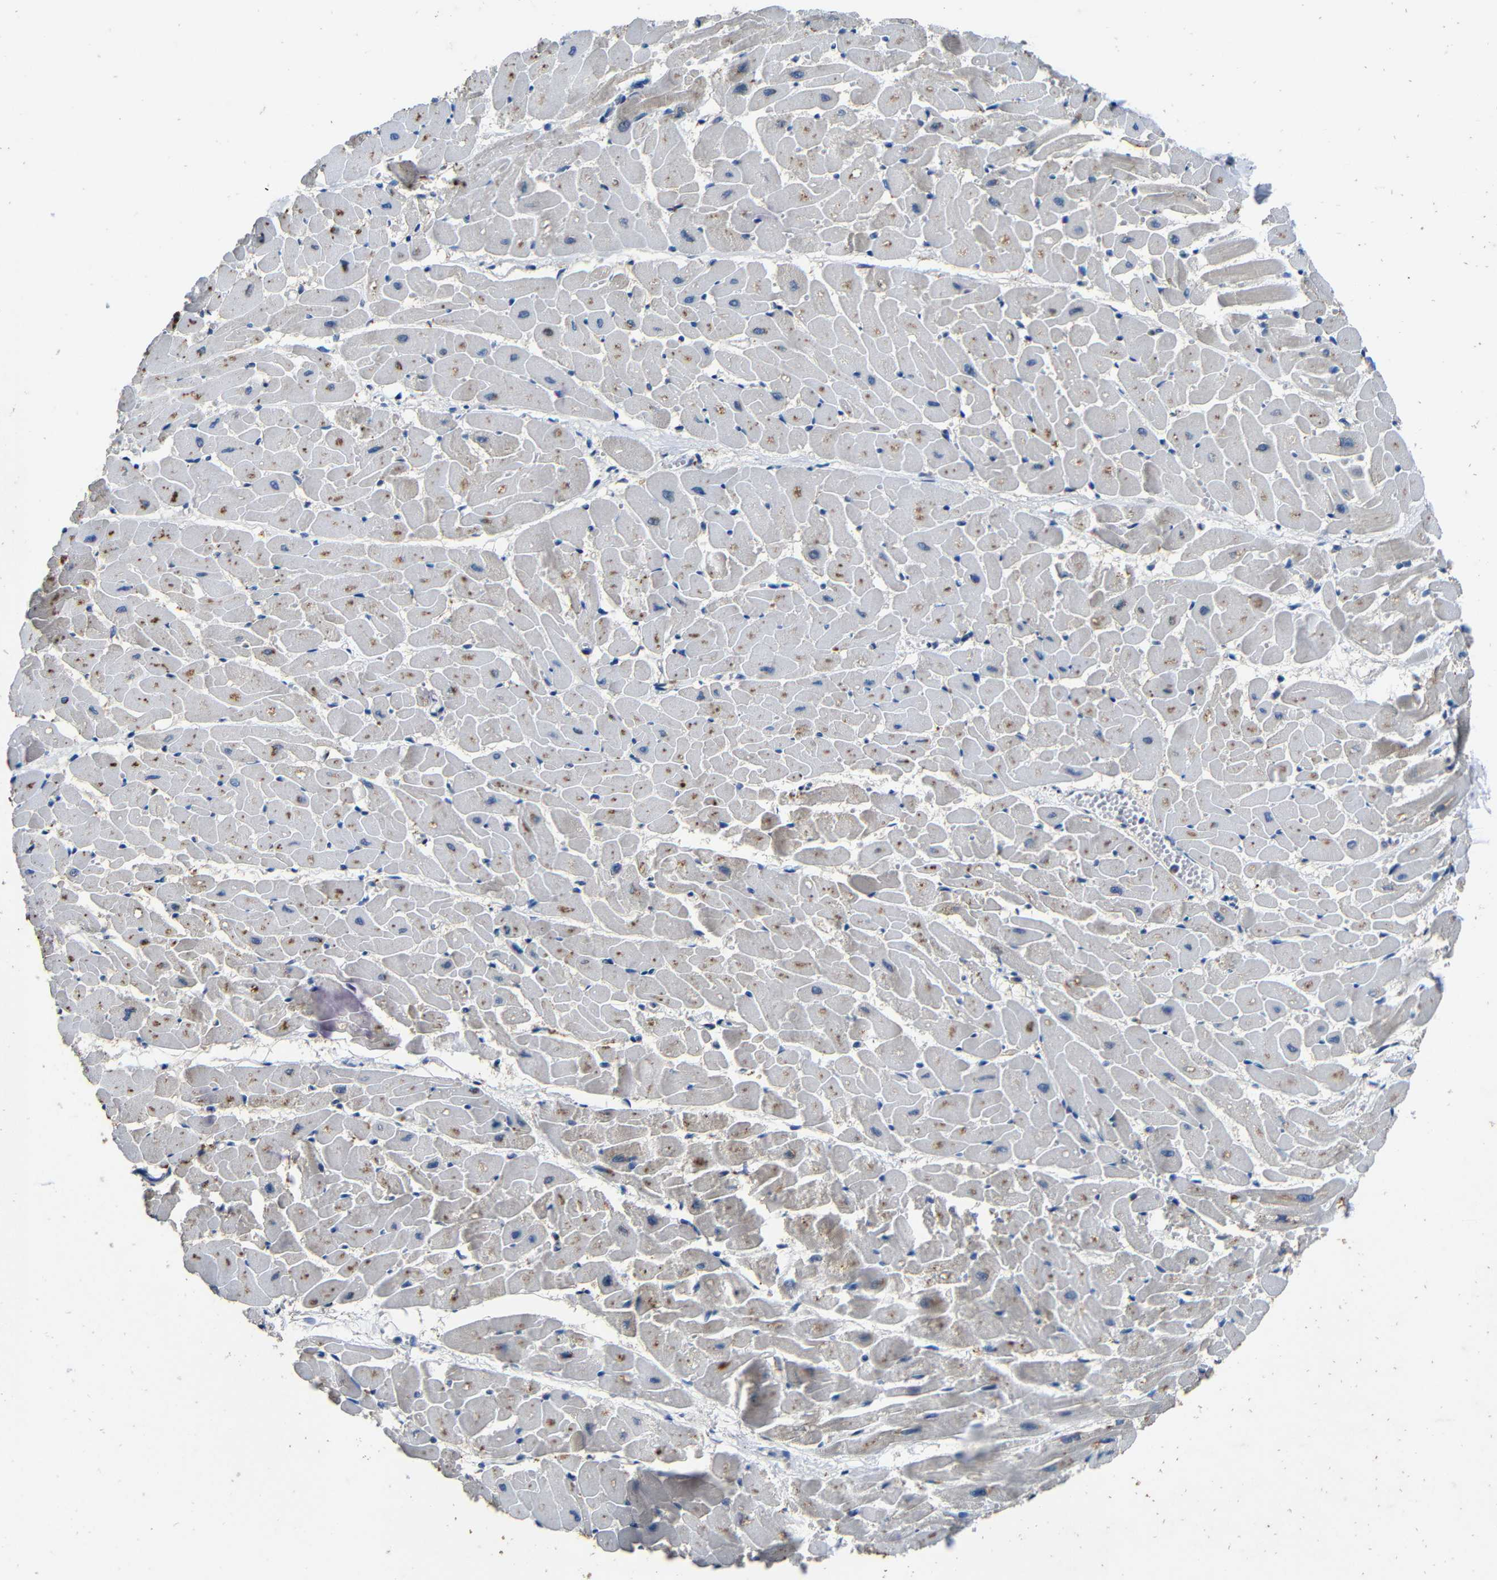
{"staining": {"intensity": "moderate", "quantity": "25%-75%", "location": "cytoplasmic/membranous"}, "tissue": "heart muscle", "cell_type": "Cardiomyocytes", "image_type": "normal", "snomed": [{"axis": "morphology", "description": "Normal tissue, NOS"}, {"axis": "topography", "description": "Heart"}], "caption": "A brown stain shows moderate cytoplasmic/membranous staining of a protein in cardiomyocytes of unremarkable human heart muscle.", "gene": "C6orf89", "patient": {"sex": "female", "age": 19}}